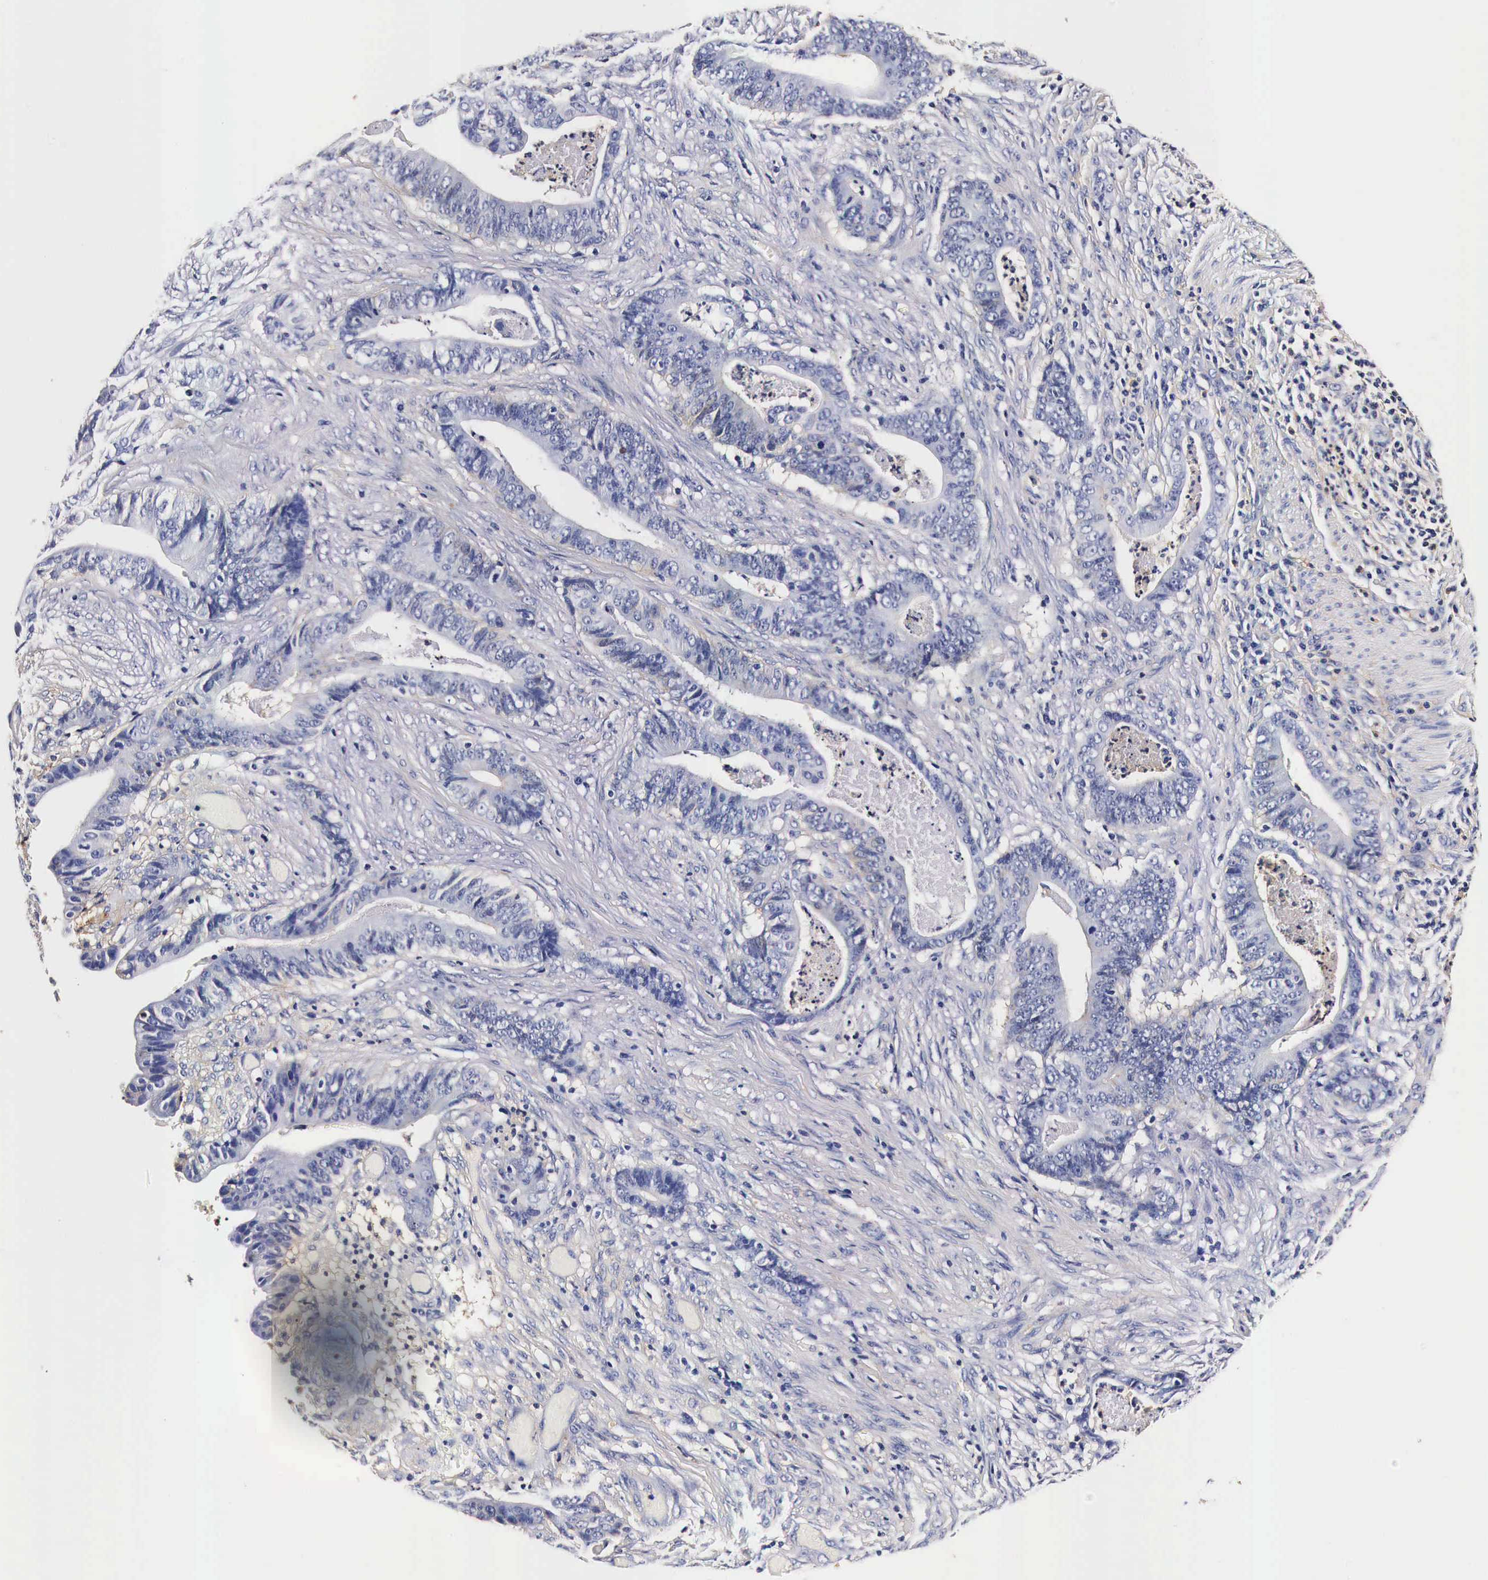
{"staining": {"intensity": "weak", "quantity": "25%-75%", "location": "cytoplasmic/membranous"}, "tissue": "stomach cancer", "cell_type": "Tumor cells", "image_type": "cancer", "snomed": [{"axis": "morphology", "description": "Adenocarcinoma, NOS"}, {"axis": "topography", "description": "Stomach, lower"}], "caption": "Protein expression analysis of stomach cancer exhibits weak cytoplasmic/membranous staining in approximately 25%-75% of tumor cells.", "gene": "RP2", "patient": {"sex": "female", "age": 86}}